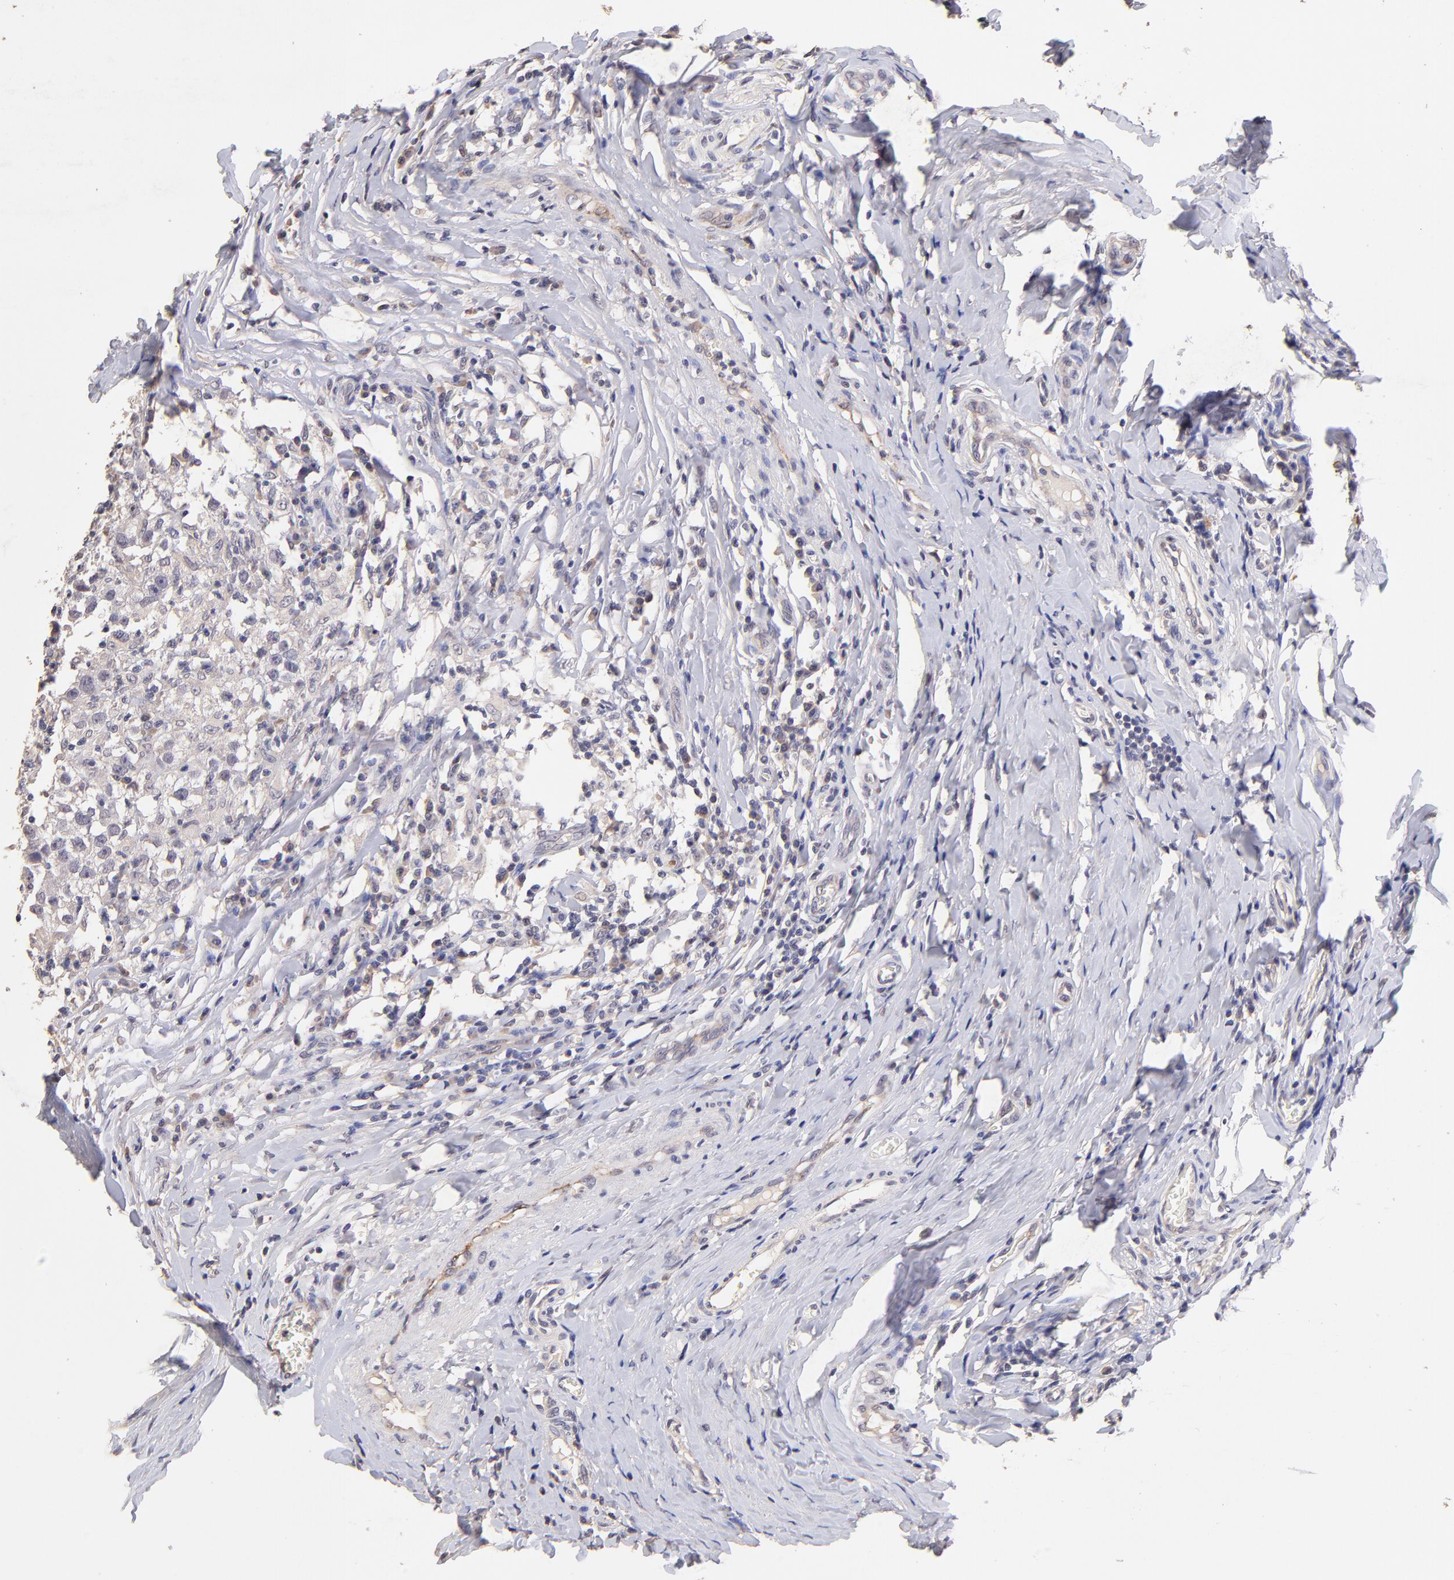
{"staining": {"intensity": "negative", "quantity": "none", "location": "none"}, "tissue": "testis cancer", "cell_type": "Tumor cells", "image_type": "cancer", "snomed": [{"axis": "morphology", "description": "Seminoma, NOS"}, {"axis": "topography", "description": "Testis"}], "caption": "The immunohistochemistry (IHC) image has no significant staining in tumor cells of testis cancer (seminoma) tissue.", "gene": "RNASEL", "patient": {"sex": "male", "age": 24}}